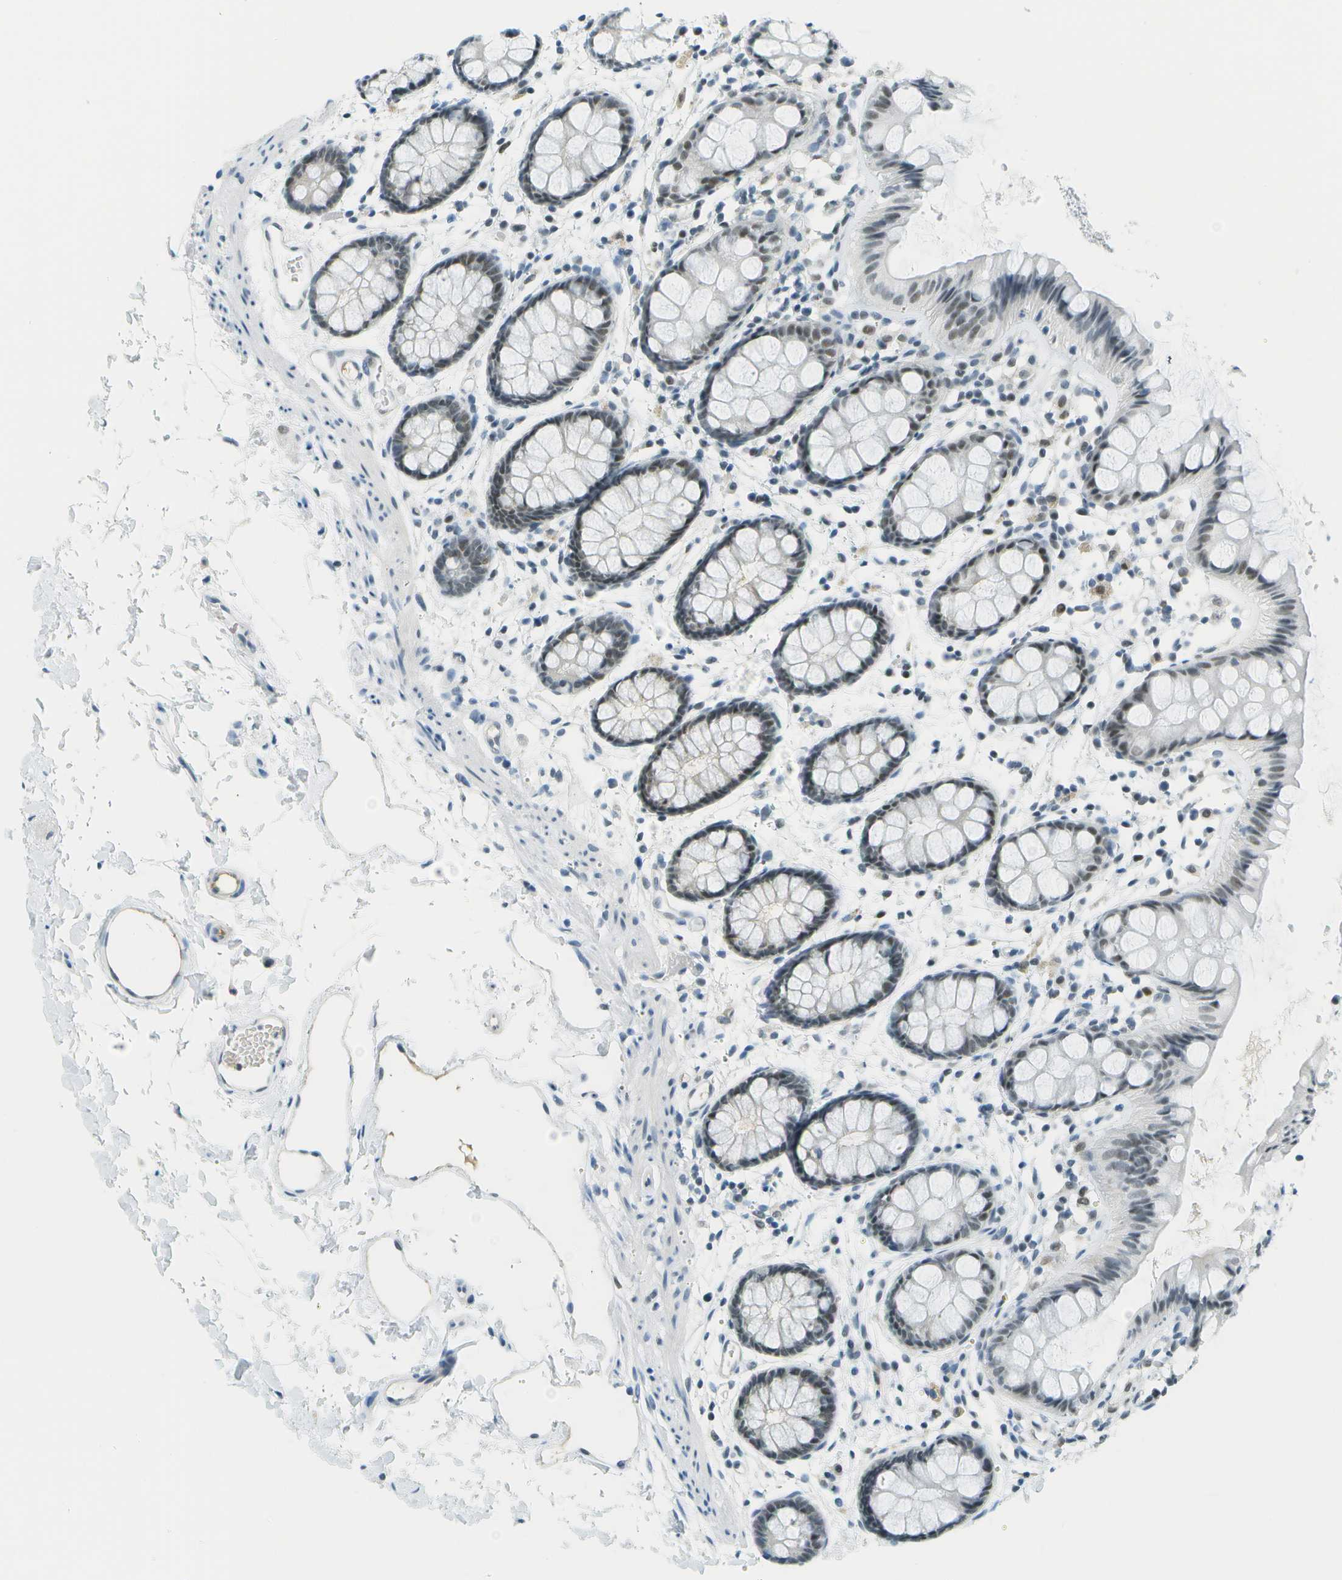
{"staining": {"intensity": "weak", "quantity": ">75%", "location": "nuclear"}, "tissue": "rectum", "cell_type": "Glandular cells", "image_type": "normal", "snomed": [{"axis": "morphology", "description": "Normal tissue, NOS"}, {"axis": "topography", "description": "Rectum"}], "caption": "Glandular cells exhibit weak nuclear positivity in about >75% of cells in normal rectum. The staining was performed using DAB (3,3'-diaminobenzidine) to visualize the protein expression in brown, while the nuclei were stained in blue with hematoxylin (Magnification: 20x).", "gene": "NEK11", "patient": {"sex": "female", "age": 66}}